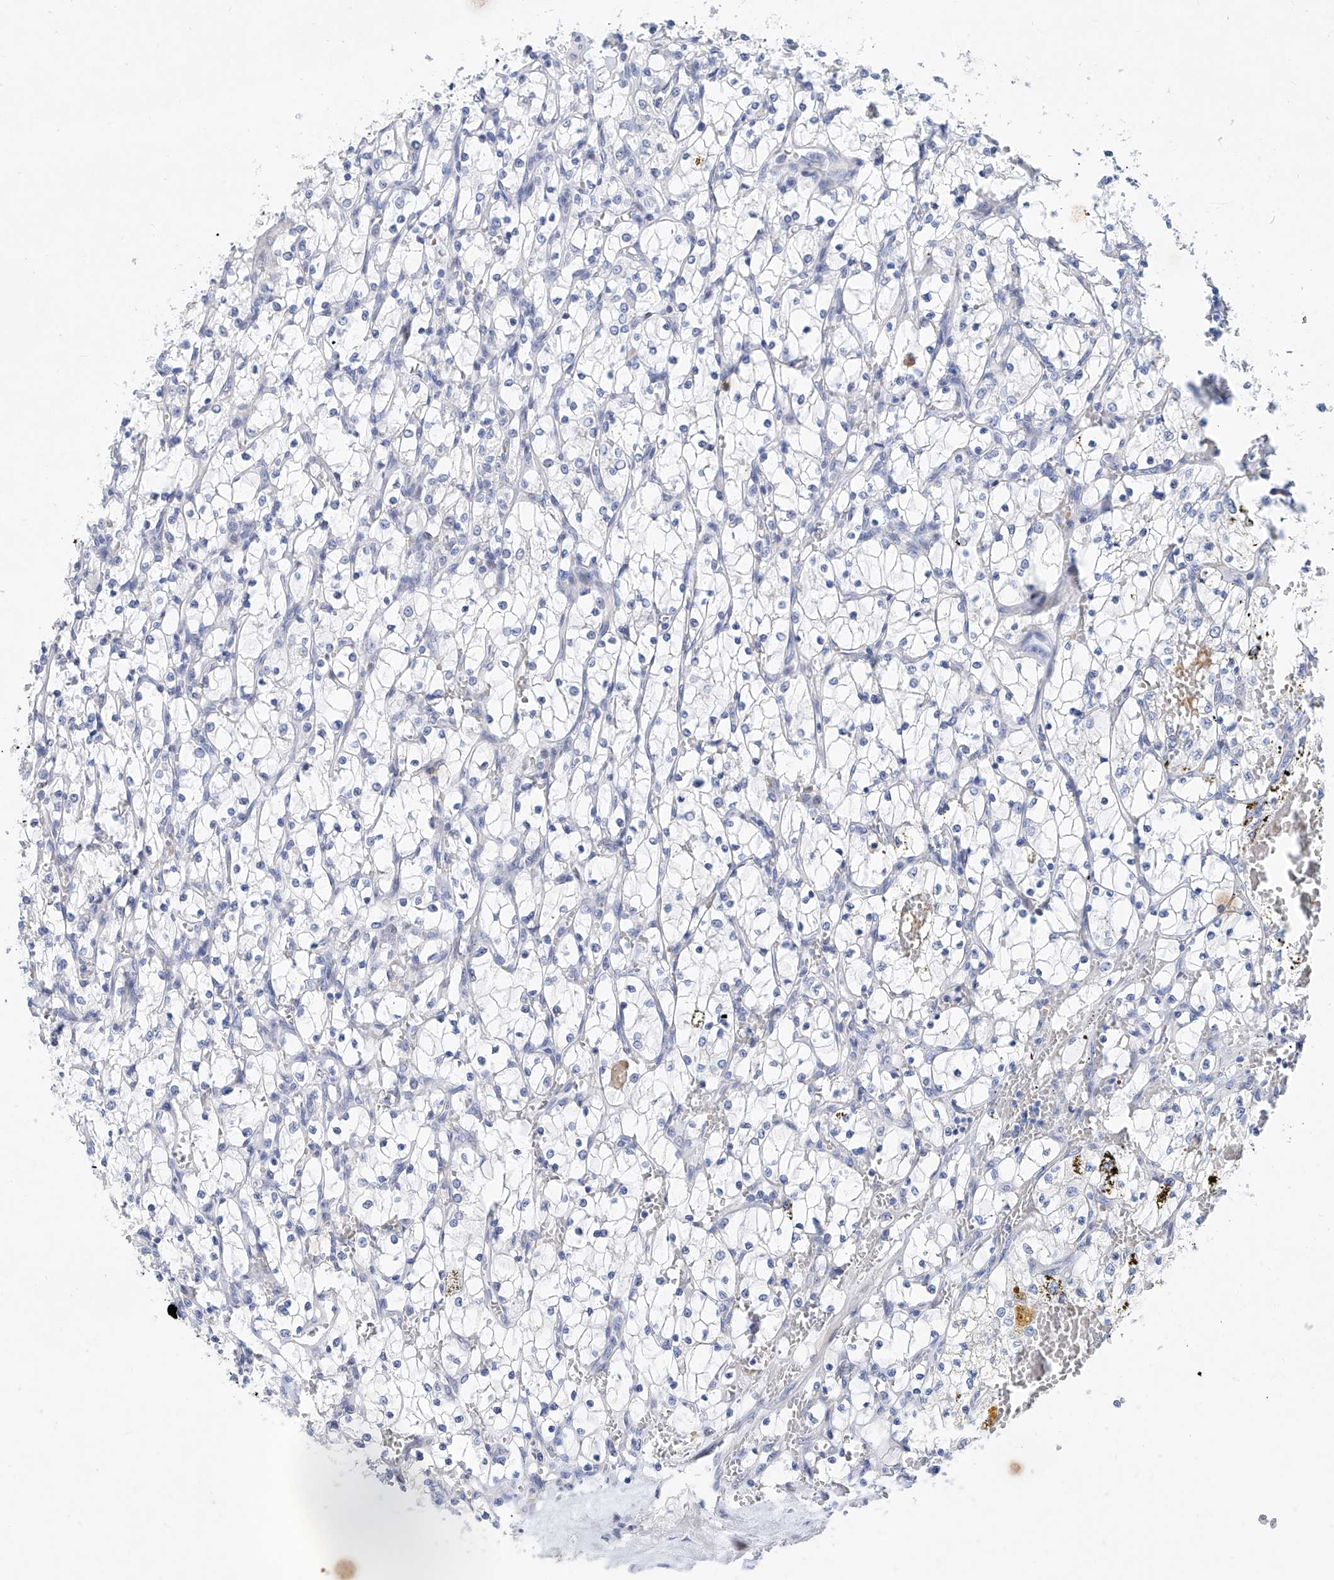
{"staining": {"intensity": "negative", "quantity": "none", "location": "none"}, "tissue": "renal cancer", "cell_type": "Tumor cells", "image_type": "cancer", "snomed": [{"axis": "morphology", "description": "Adenocarcinoma, NOS"}, {"axis": "topography", "description": "Kidney"}], "caption": "The image shows no significant expression in tumor cells of renal adenocarcinoma.", "gene": "BPTF", "patient": {"sex": "female", "age": 69}}